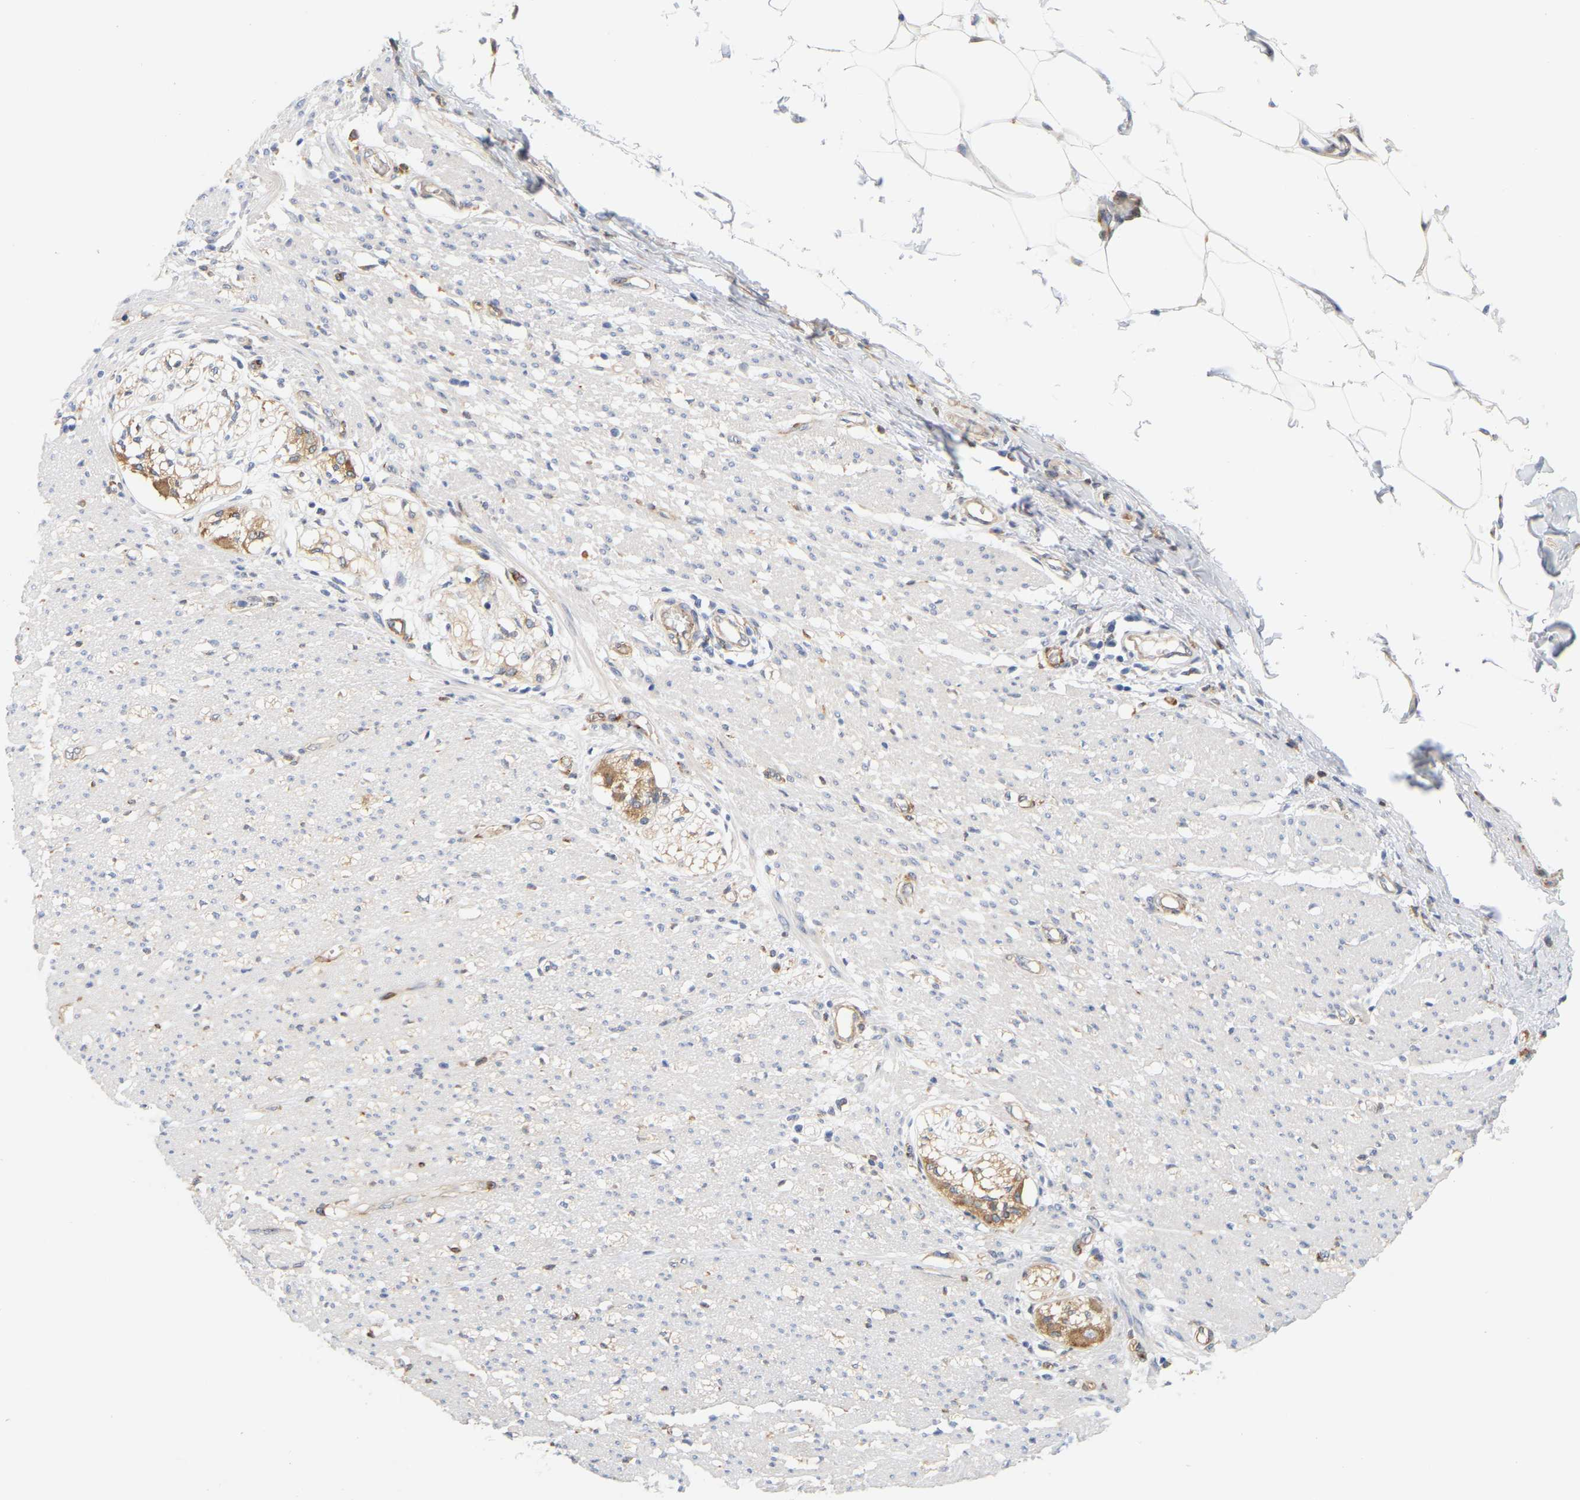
{"staining": {"intensity": "negative", "quantity": "none", "location": "none"}, "tissue": "smooth muscle", "cell_type": "Smooth muscle cells", "image_type": "normal", "snomed": [{"axis": "morphology", "description": "Normal tissue, NOS"}, {"axis": "morphology", "description": "Adenocarcinoma, NOS"}, {"axis": "topography", "description": "Colon"}, {"axis": "topography", "description": "Peripheral nerve tissue"}], "caption": "There is no significant staining in smooth muscle cells of smooth muscle. (DAB (3,3'-diaminobenzidine) IHC visualized using brightfield microscopy, high magnification).", "gene": "RAPH1", "patient": {"sex": "male", "age": 14}}